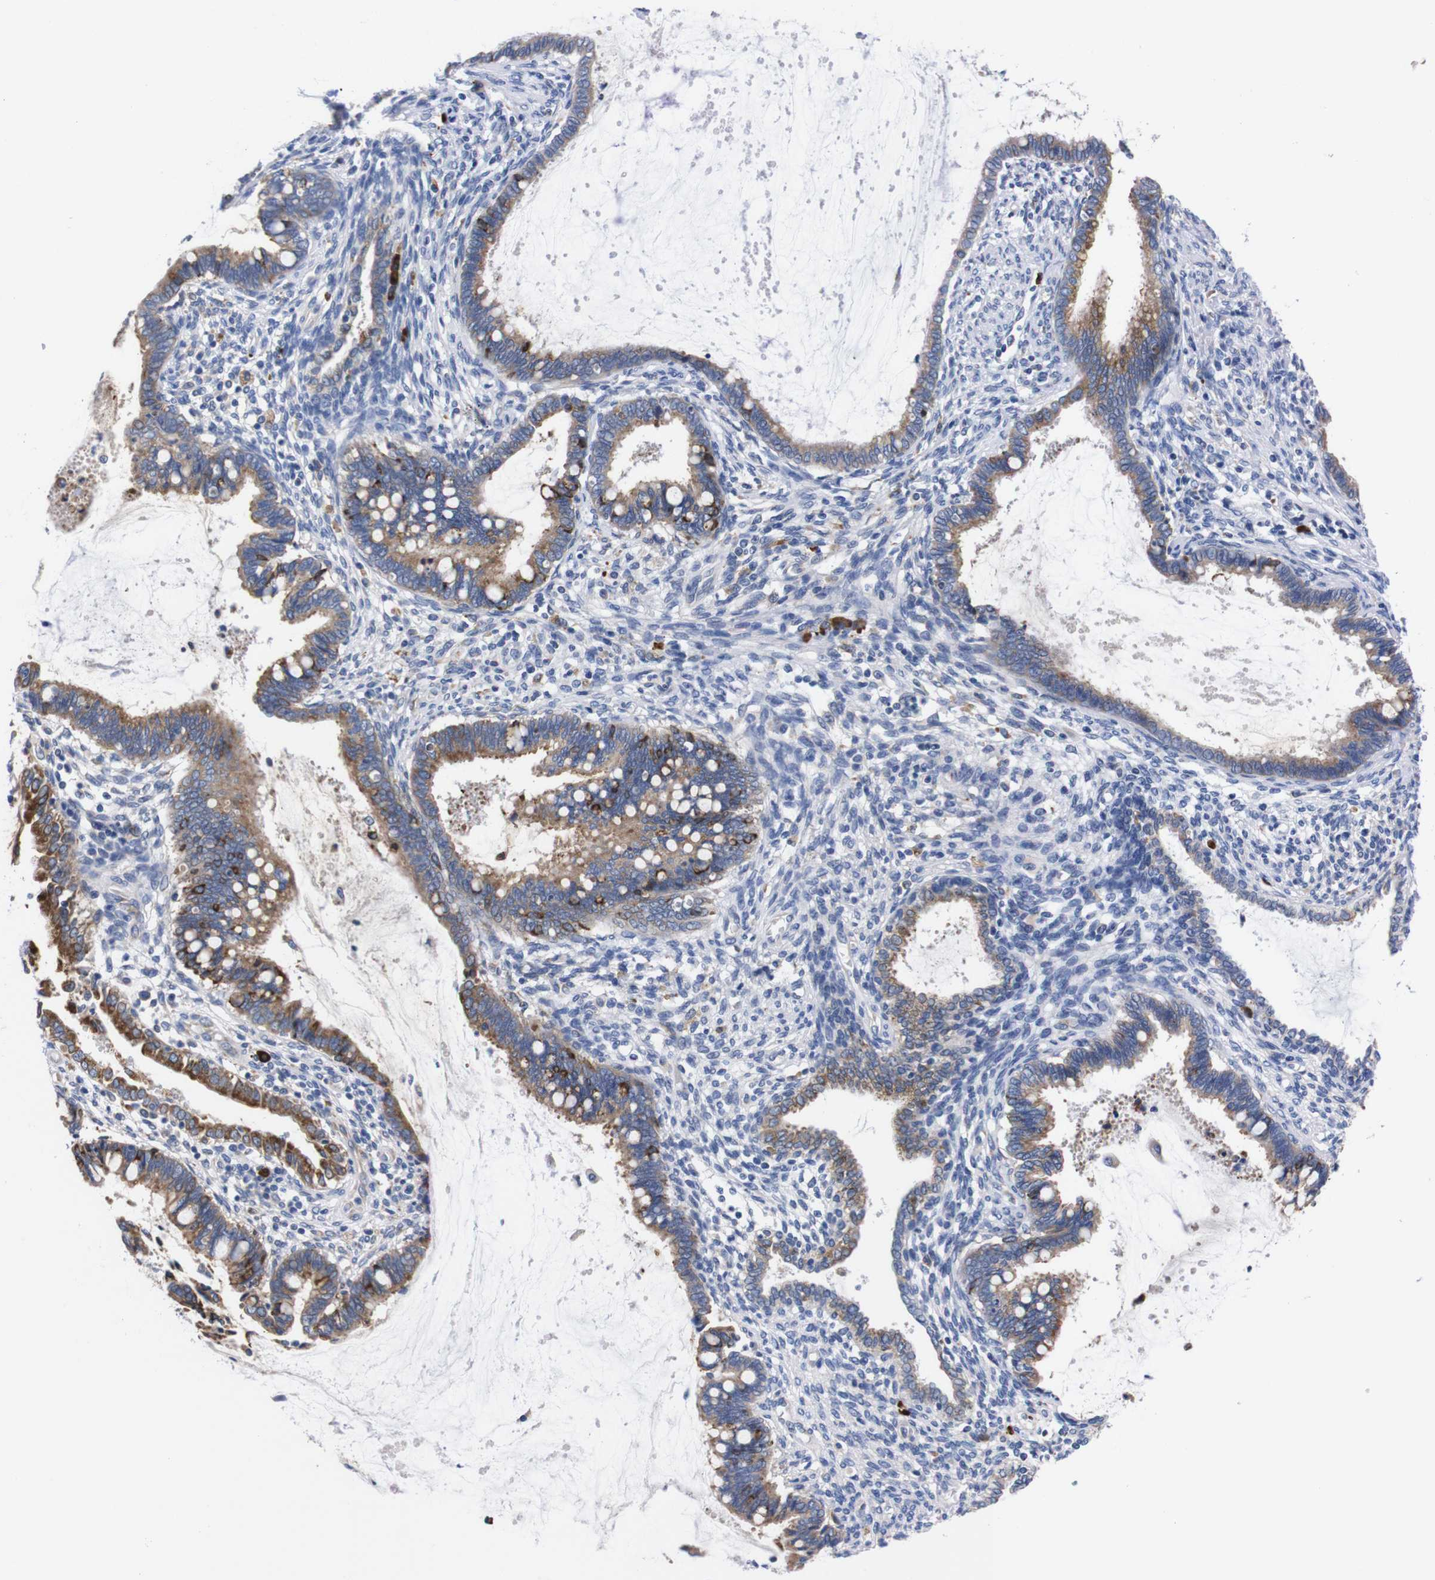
{"staining": {"intensity": "moderate", "quantity": ">75%", "location": "cytoplasmic/membranous"}, "tissue": "cervical cancer", "cell_type": "Tumor cells", "image_type": "cancer", "snomed": [{"axis": "morphology", "description": "Adenocarcinoma, NOS"}, {"axis": "topography", "description": "Cervix"}], "caption": "The image displays staining of adenocarcinoma (cervical), revealing moderate cytoplasmic/membranous protein staining (brown color) within tumor cells.", "gene": "NEBL", "patient": {"sex": "female", "age": 44}}